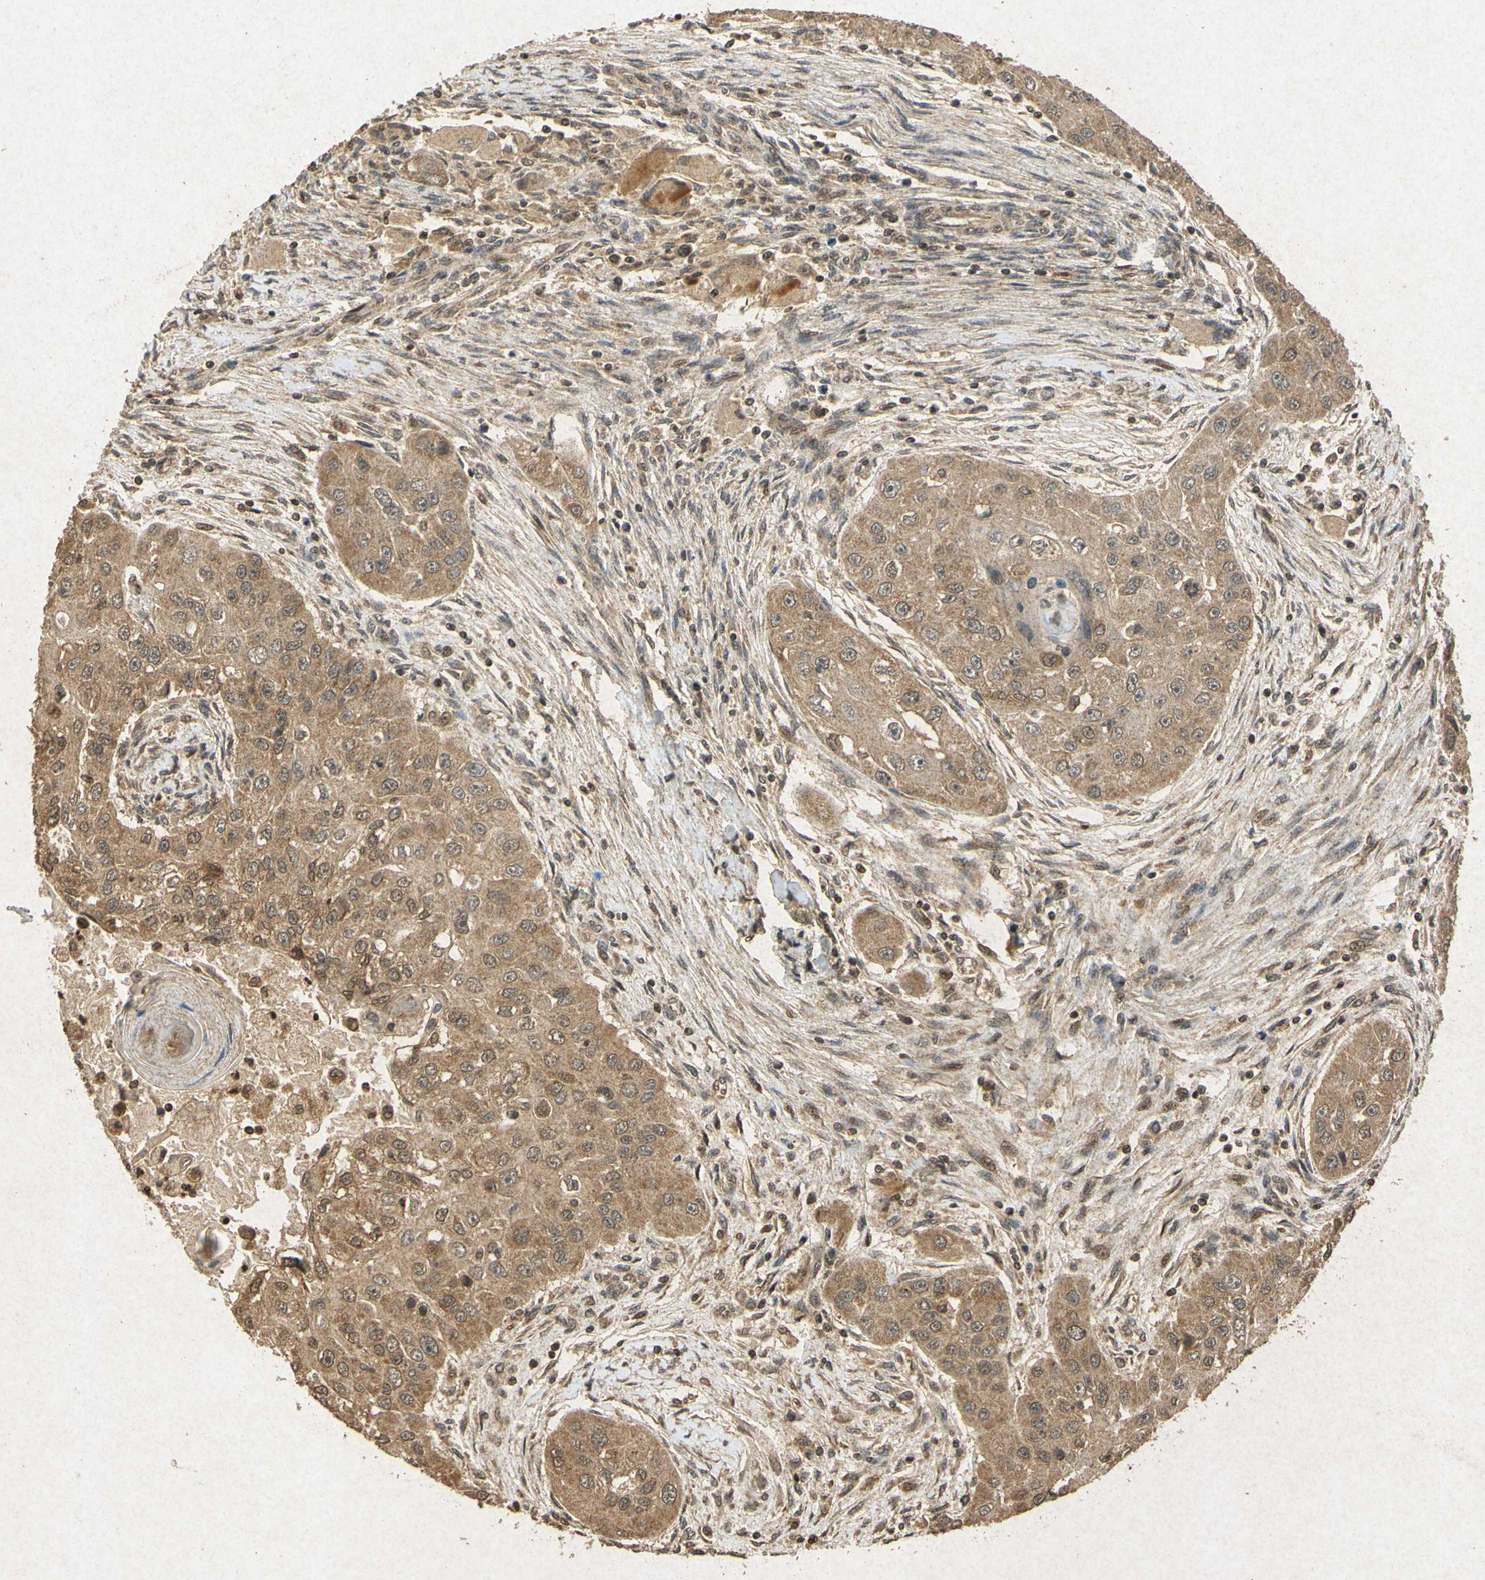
{"staining": {"intensity": "moderate", "quantity": ">75%", "location": "cytoplasmic/membranous"}, "tissue": "head and neck cancer", "cell_type": "Tumor cells", "image_type": "cancer", "snomed": [{"axis": "morphology", "description": "Normal tissue, NOS"}, {"axis": "morphology", "description": "Squamous cell carcinoma, NOS"}, {"axis": "topography", "description": "Skeletal muscle"}, {"axis": "topography", "description": "Head-Neck"}], "caption": "DAB immunohistochemical staining of squamous cell carcinoma (head and neck) demonstrates moderate cytoplasmic/membranous protein expression in about >75% of tumor cells.", "gene": "ATP6V1H", "patient": {"sex": "male", "age": 51}}